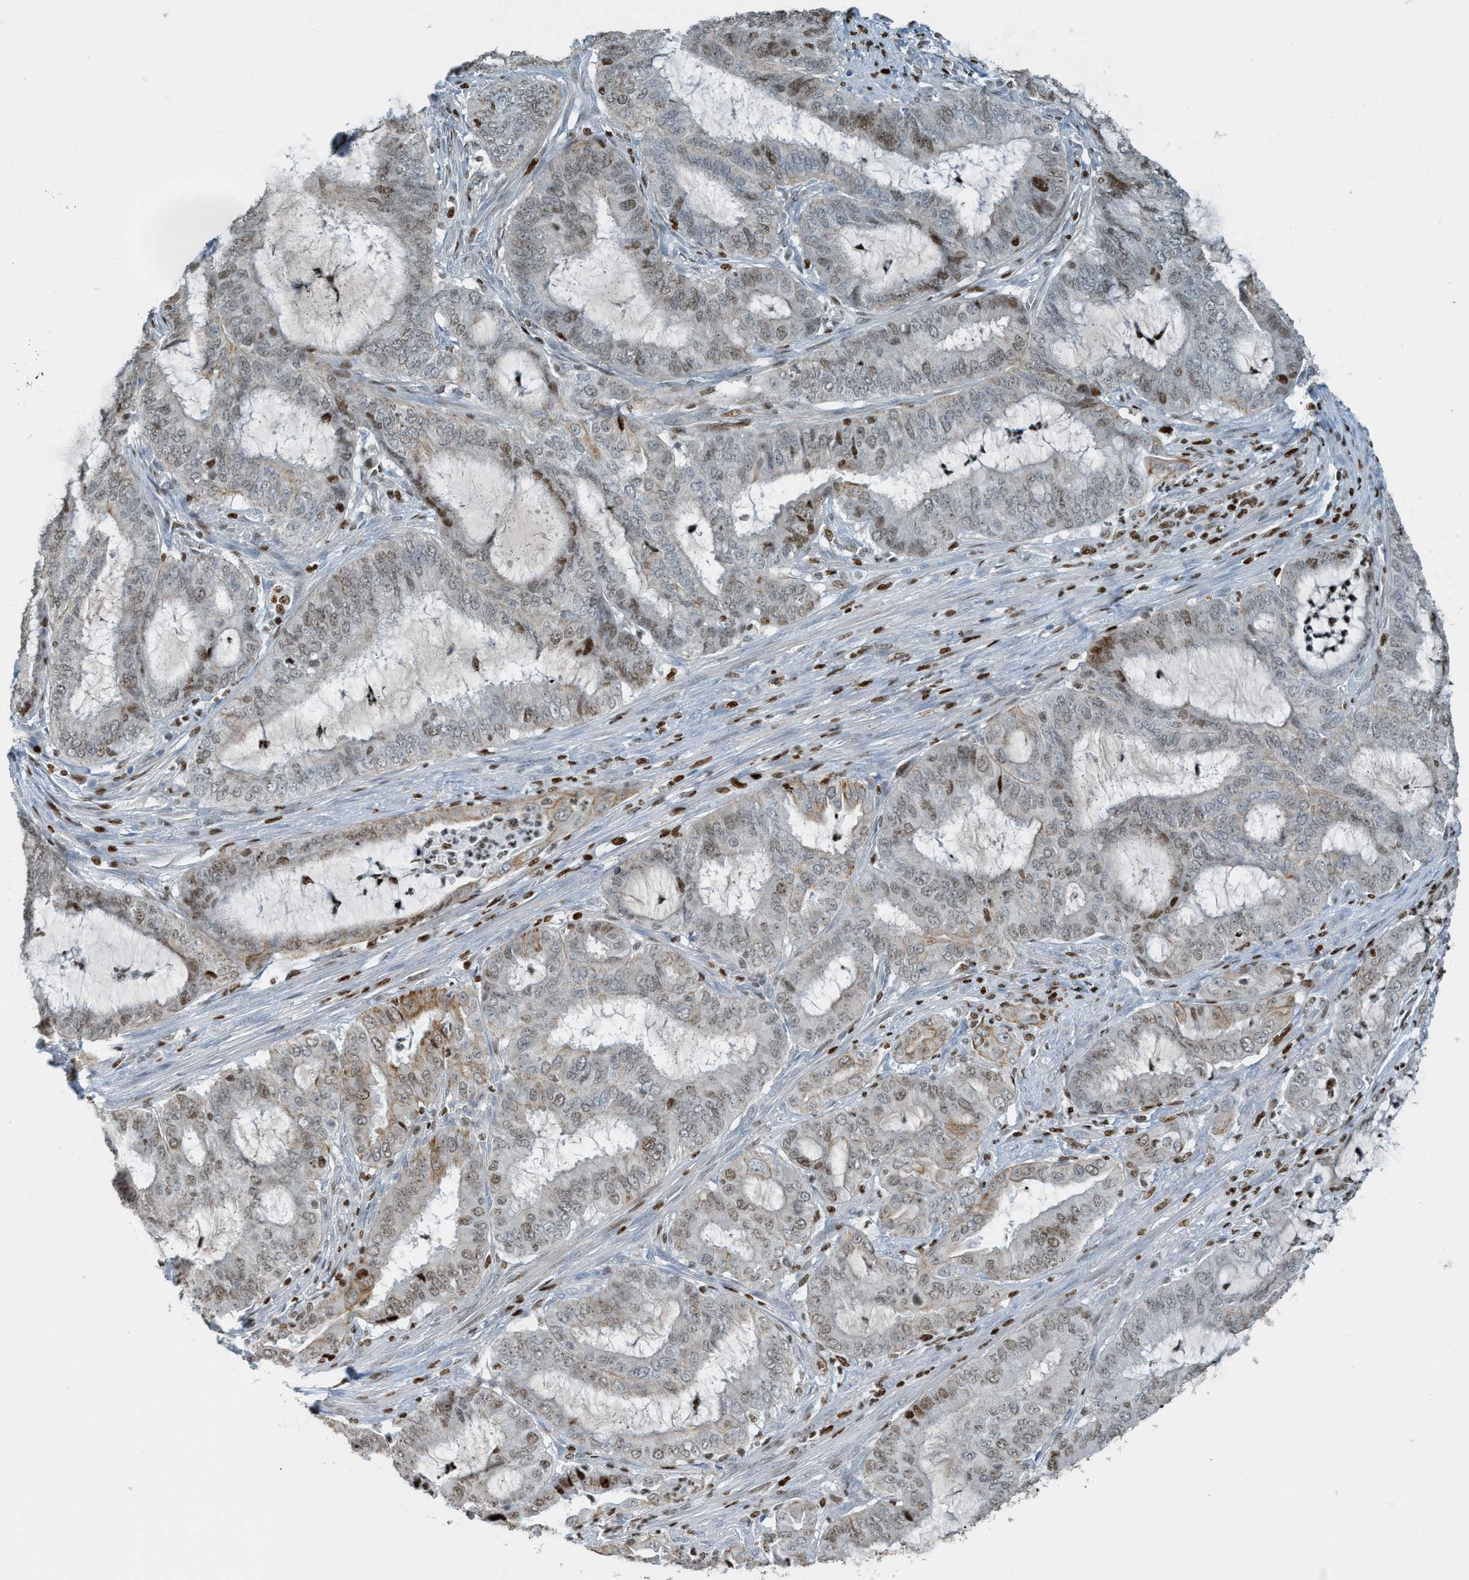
{"staining": {"intensity": "moderate", "quantity": "<25%", "location": "nuclear"}, "tissue": "endometrial cancer", "cell_type": "Tumor cells", "image_type": "cancer", "snomed": [{"axis": "morphology", "description": "Adenocarcinoma, NOS"}, {"axis": "topography", "description": "Endometrium"}], "caption": "Protein expression by IHC displays moderate nuclear expression in about <25% of tumor cells in endometrial adenocarcinoma.", "gene": "SH3D19", "patient": {"sex": "female", "age": 70}}